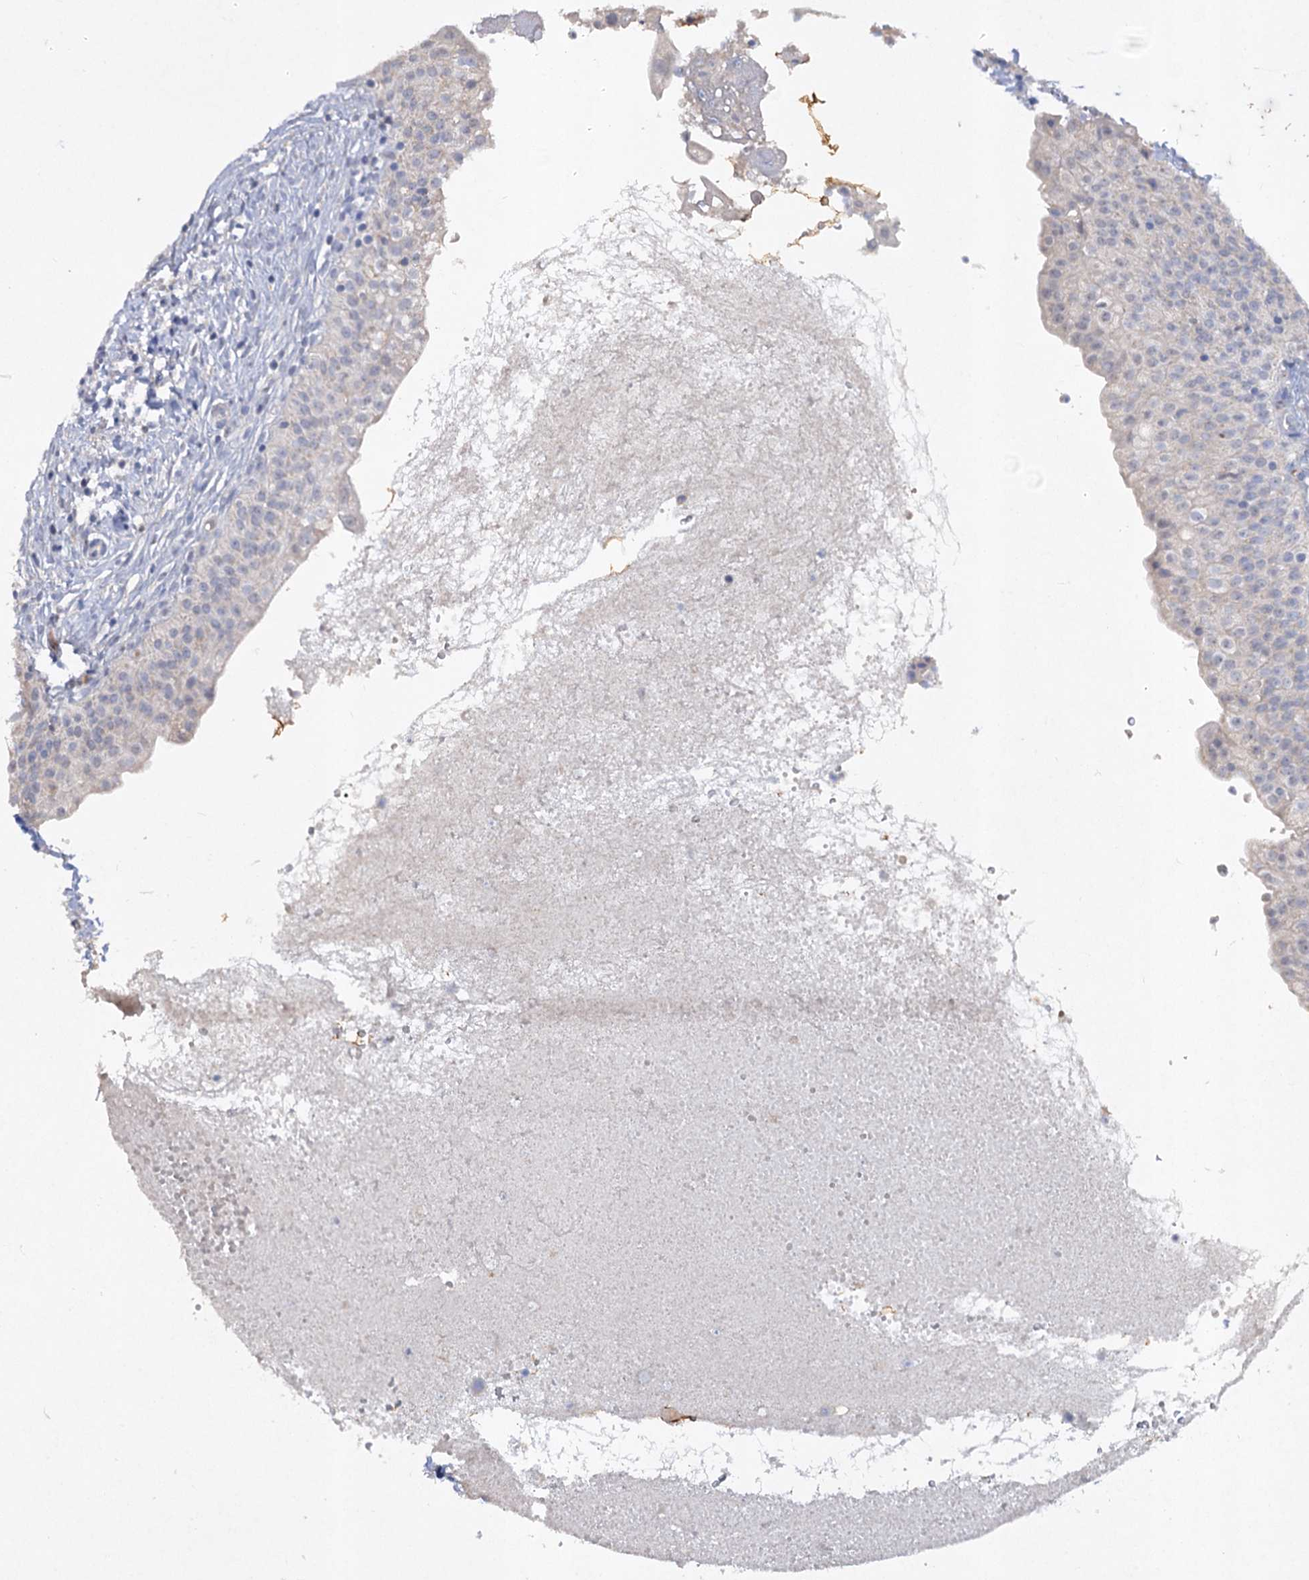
{"staining": {"intensity": "negative", "quantity": "none", "location": "none"}, "tissue": "urinary bladder", "cell_type": "Urothelial cells", "image_type": "normal", "snomed": [{"axis": "morphology", "description": "Normal tissue, NOS"}, {"axis": "topography", "description": "Urinary bladder"}], "caption": "Urothelial cells are negative for protein expression in benign human urinary bladder. (DAB IHC visualized using brightfield microscopy, high magnification).", "gene": "ATP4A", "patient": {"sex": "male", "age": 55}}